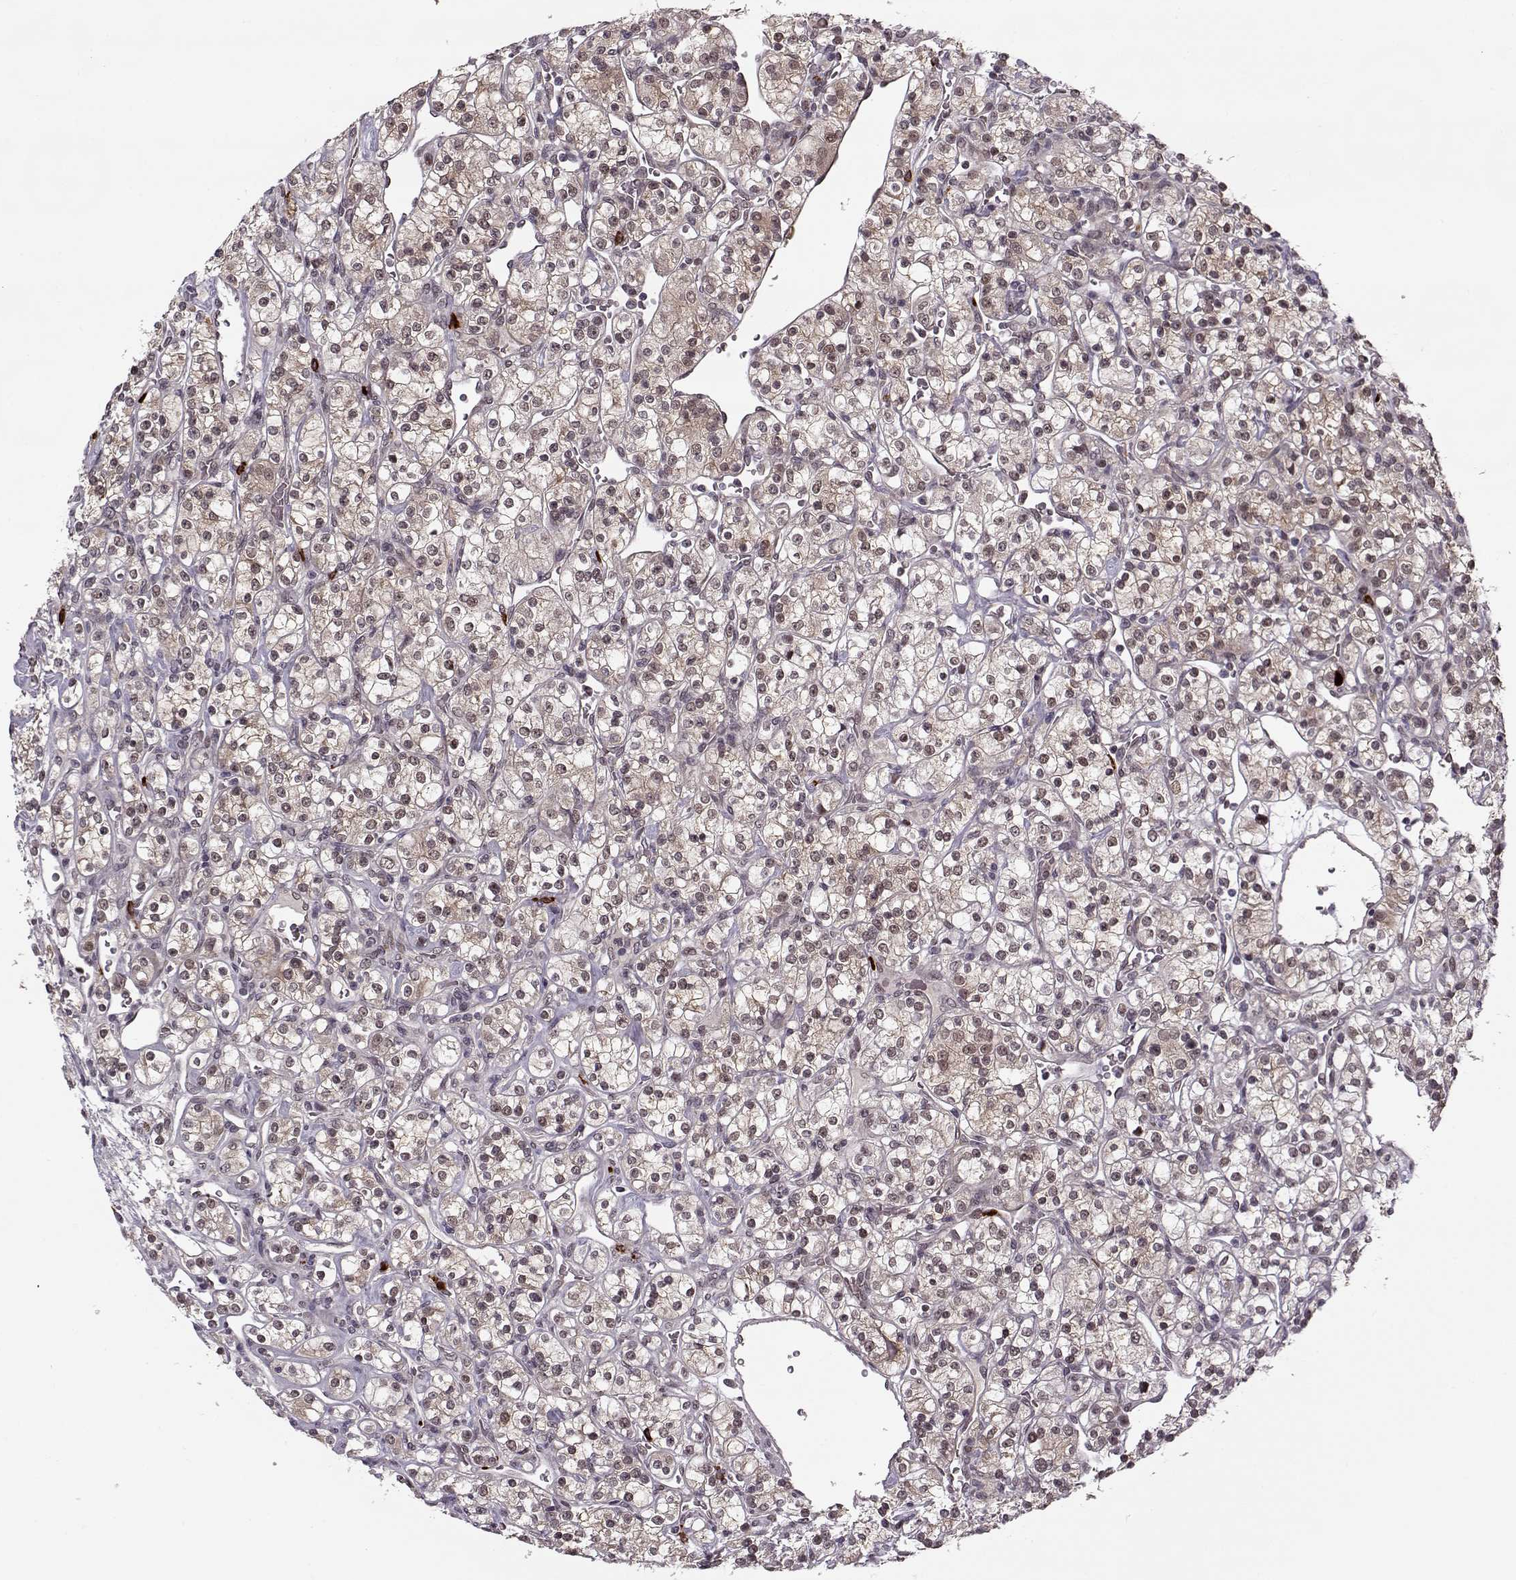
{"staining": {"intensity": "weak", "quantity": "<25%", "location": "nuclear"}, "tissue": "renal cancer", "cell_type": "Tumor cells", "image_type": "cancer", "snomed": [{"axis": "morphology", "description": "Adenocarcinoma, NOS"}, {"axis": "topography", "description": "Kidney"}], "caption": "Immunohistochemical staining of adenocarcinoma (renal) displays no significant staining in tumor cells.", "gene": "DENND4B", "patient": {"sex": "male", "age": 77}}